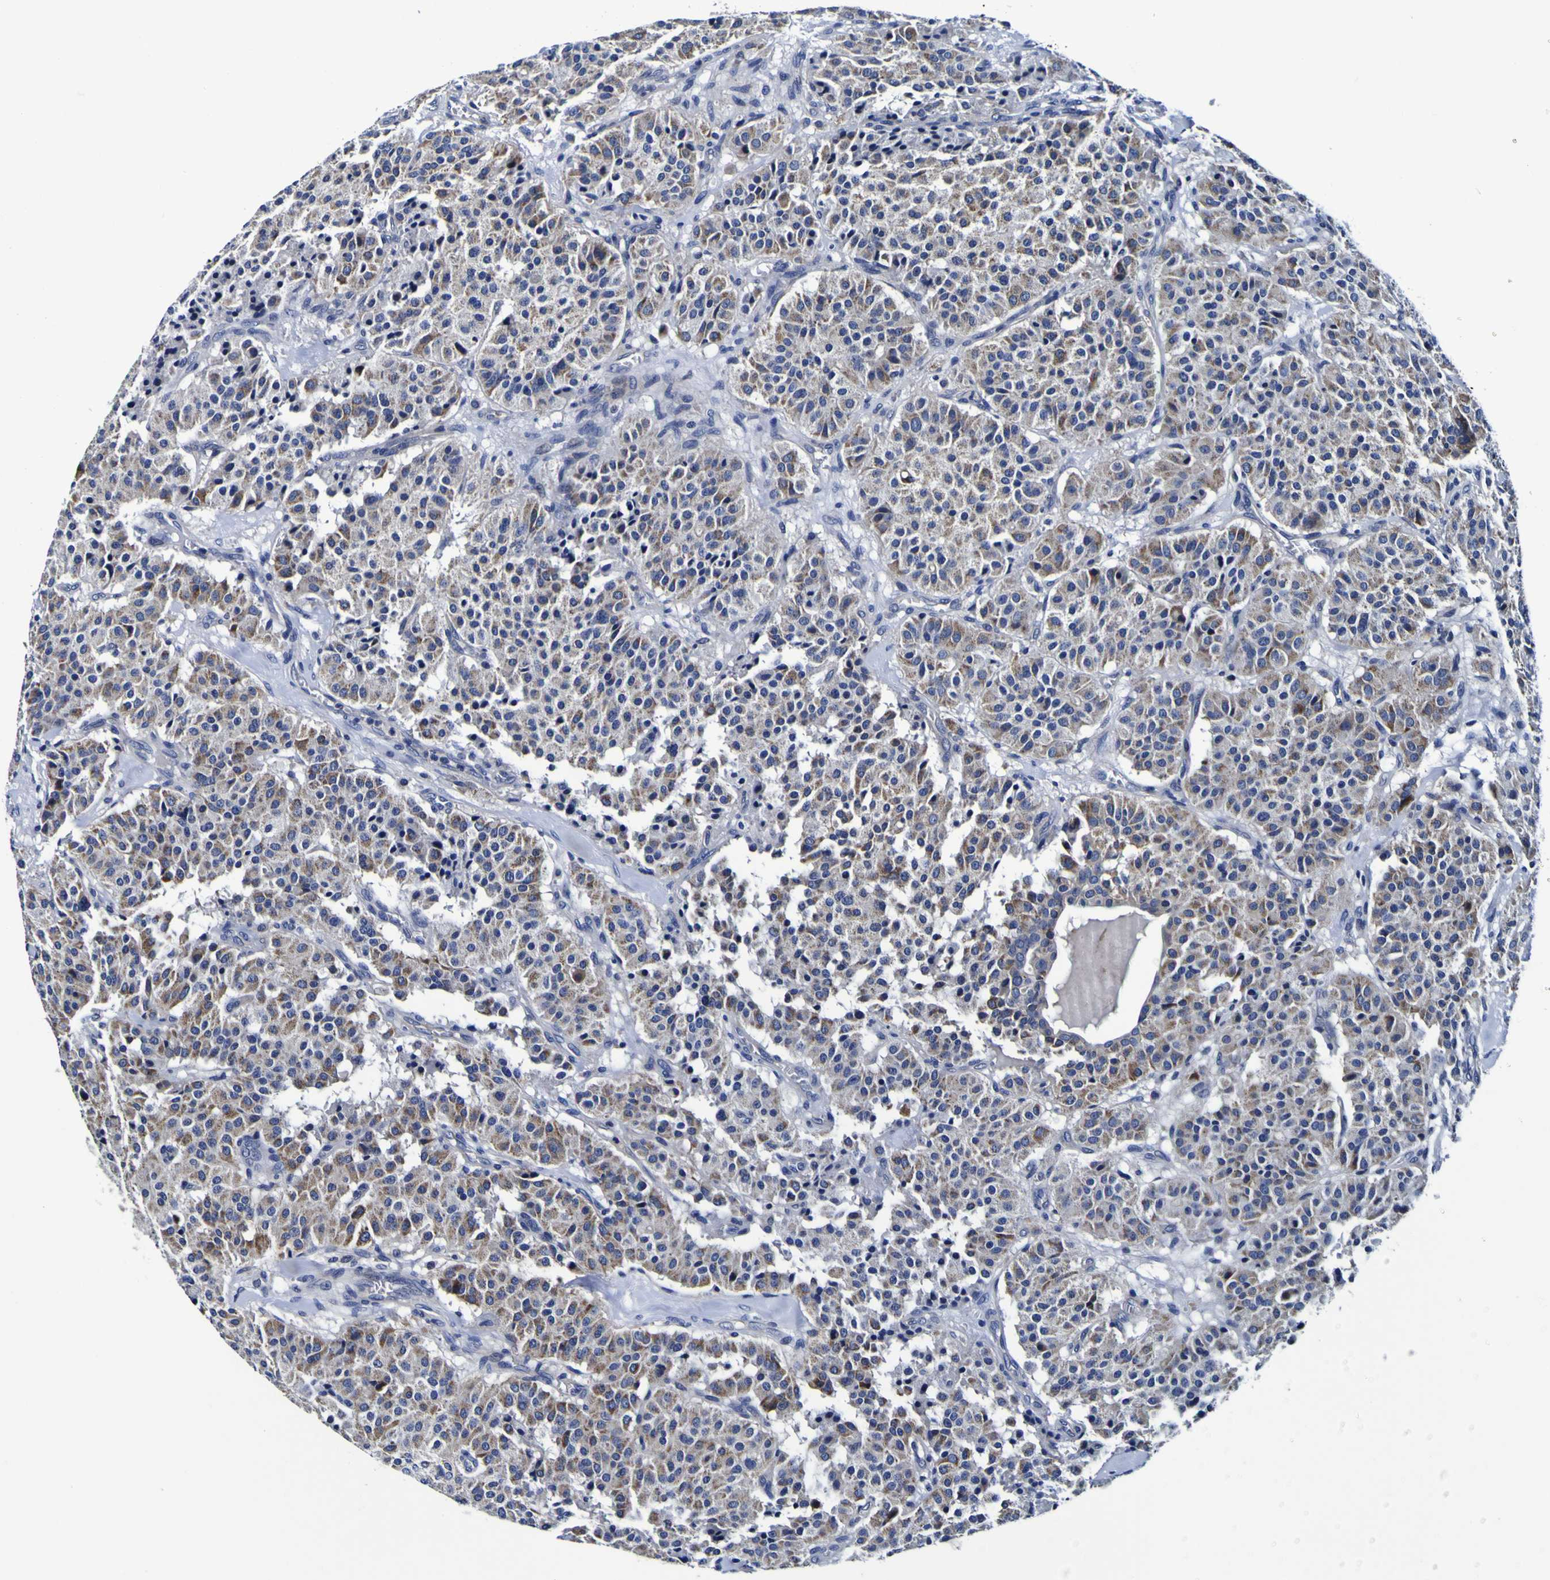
{"staining": {"intensity": "moderate", "quantity": "25%-75%", "location": "cytoplasmic/membranous"}, "tissue": "carcinoid", "cell_type": "Tumor cells", "image_type": "cancer", "snomed": [{"axis": "morphology", "description": "Carcinoid, malignant, NOS"}, {"axis": "topography", "description": "Lung"}], "caption": "An immunohistochemistry image of tumor tissue is shown. Protein staining in brown labels moderate cytoplasmic/membranous positivity in carcinoid within tumor cells.", "gene": "PDLIM4", "patient": {"sex": "male", "age": 30}}